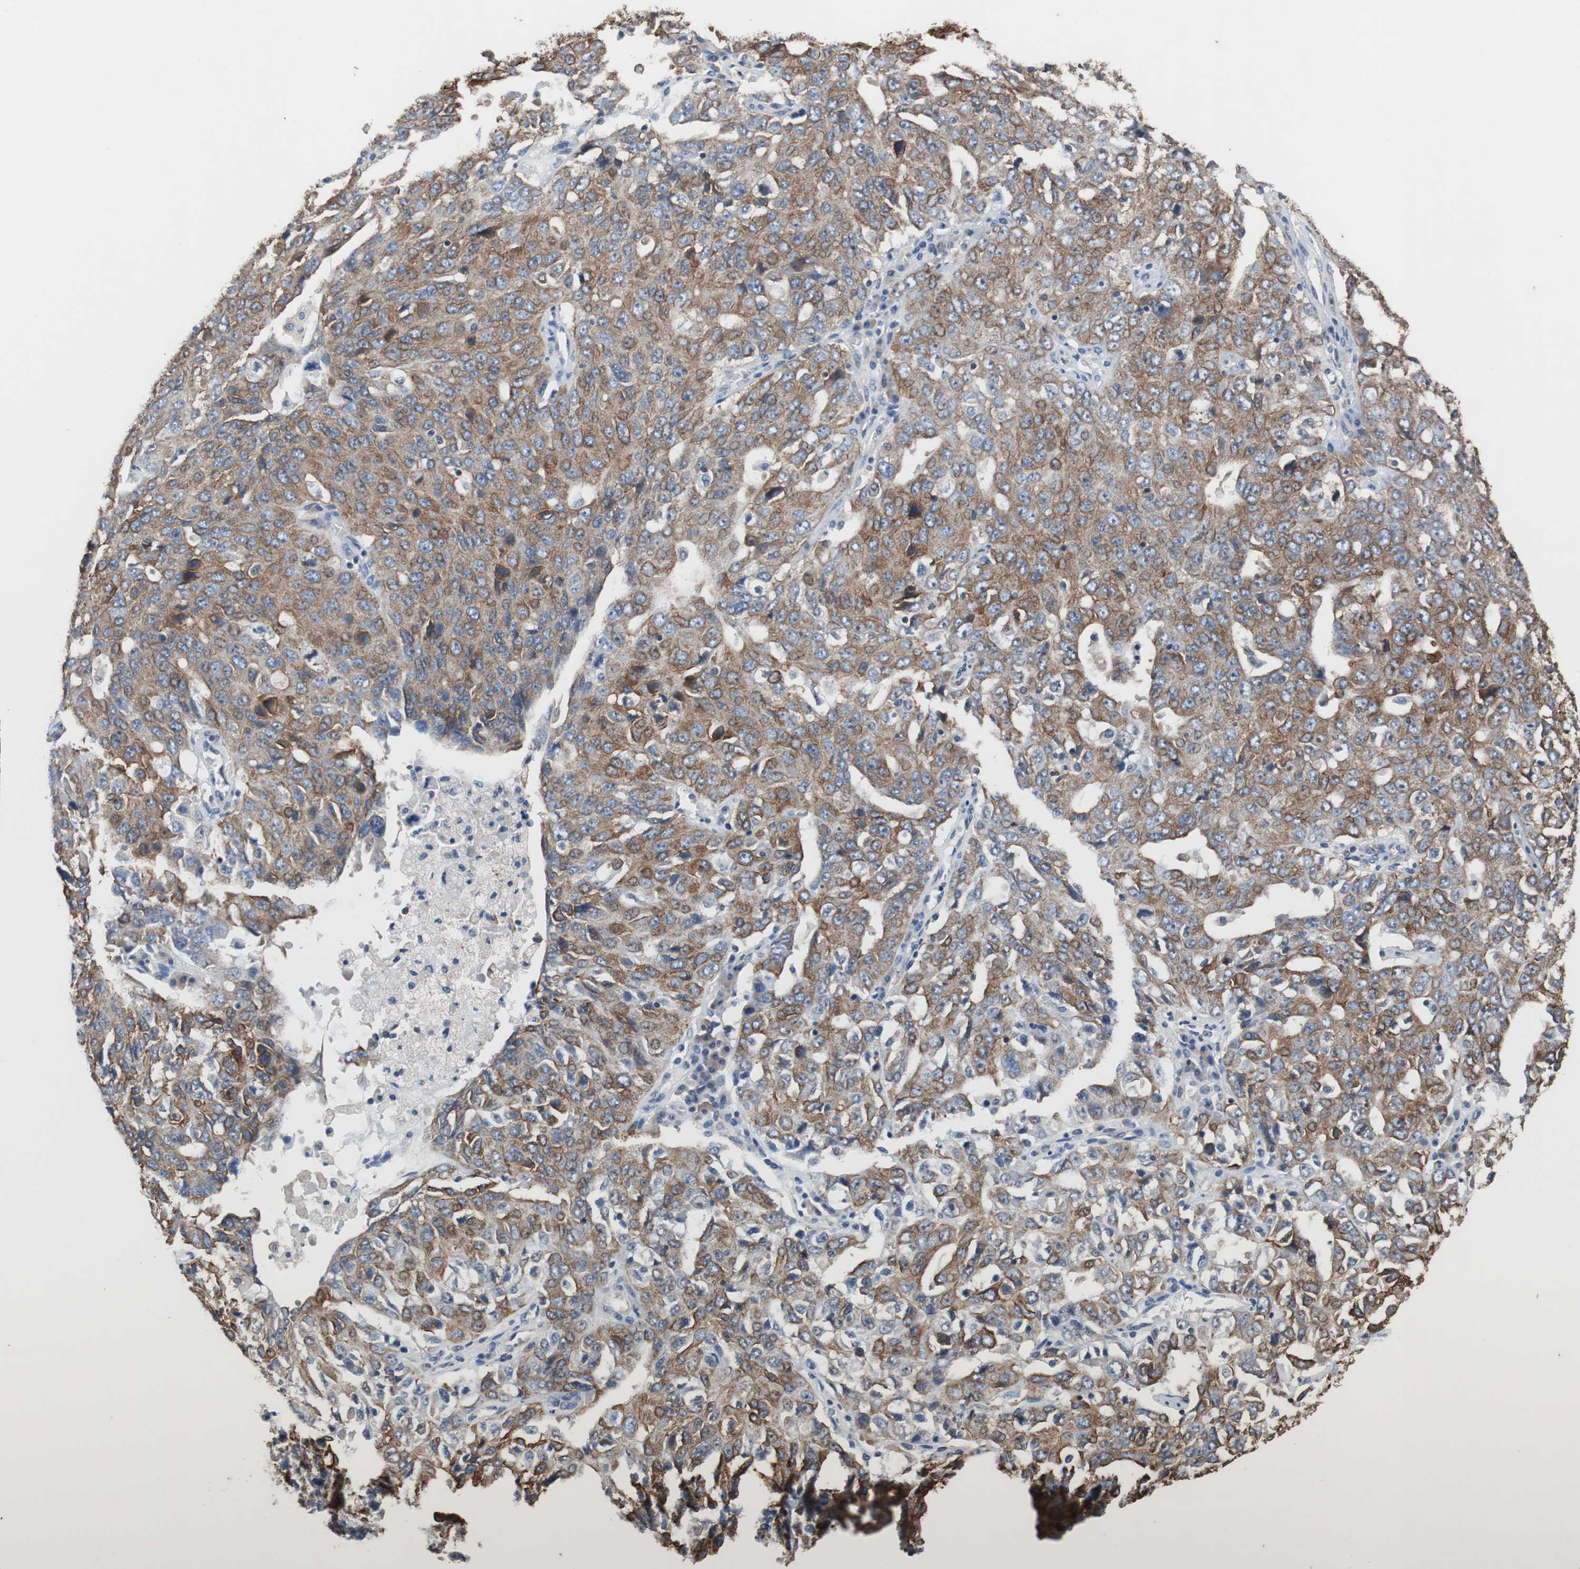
{"staining": {"intensity": "moderate", "quantity": ">75%", "location": "cytoplasmic/membranous"}, "tissue": "ovarian cancer", "cell_type": "Tumor cells", "image_type": "cancer", "snomed": [{"axis": "morphology", "description": "Carcinoma, endometroid"}, {"axis": "topography", "description": "Ovary"}], "caption": "Moderate cytoplasmic/membranous staining is seen in about >75% of tumor cells in ovarian endometroid carcinoma. Ihc stains the protein in brown and the nuclei are stained blue.", "gene": "USP10", "patient": {"sex": "female", "age": 62}}